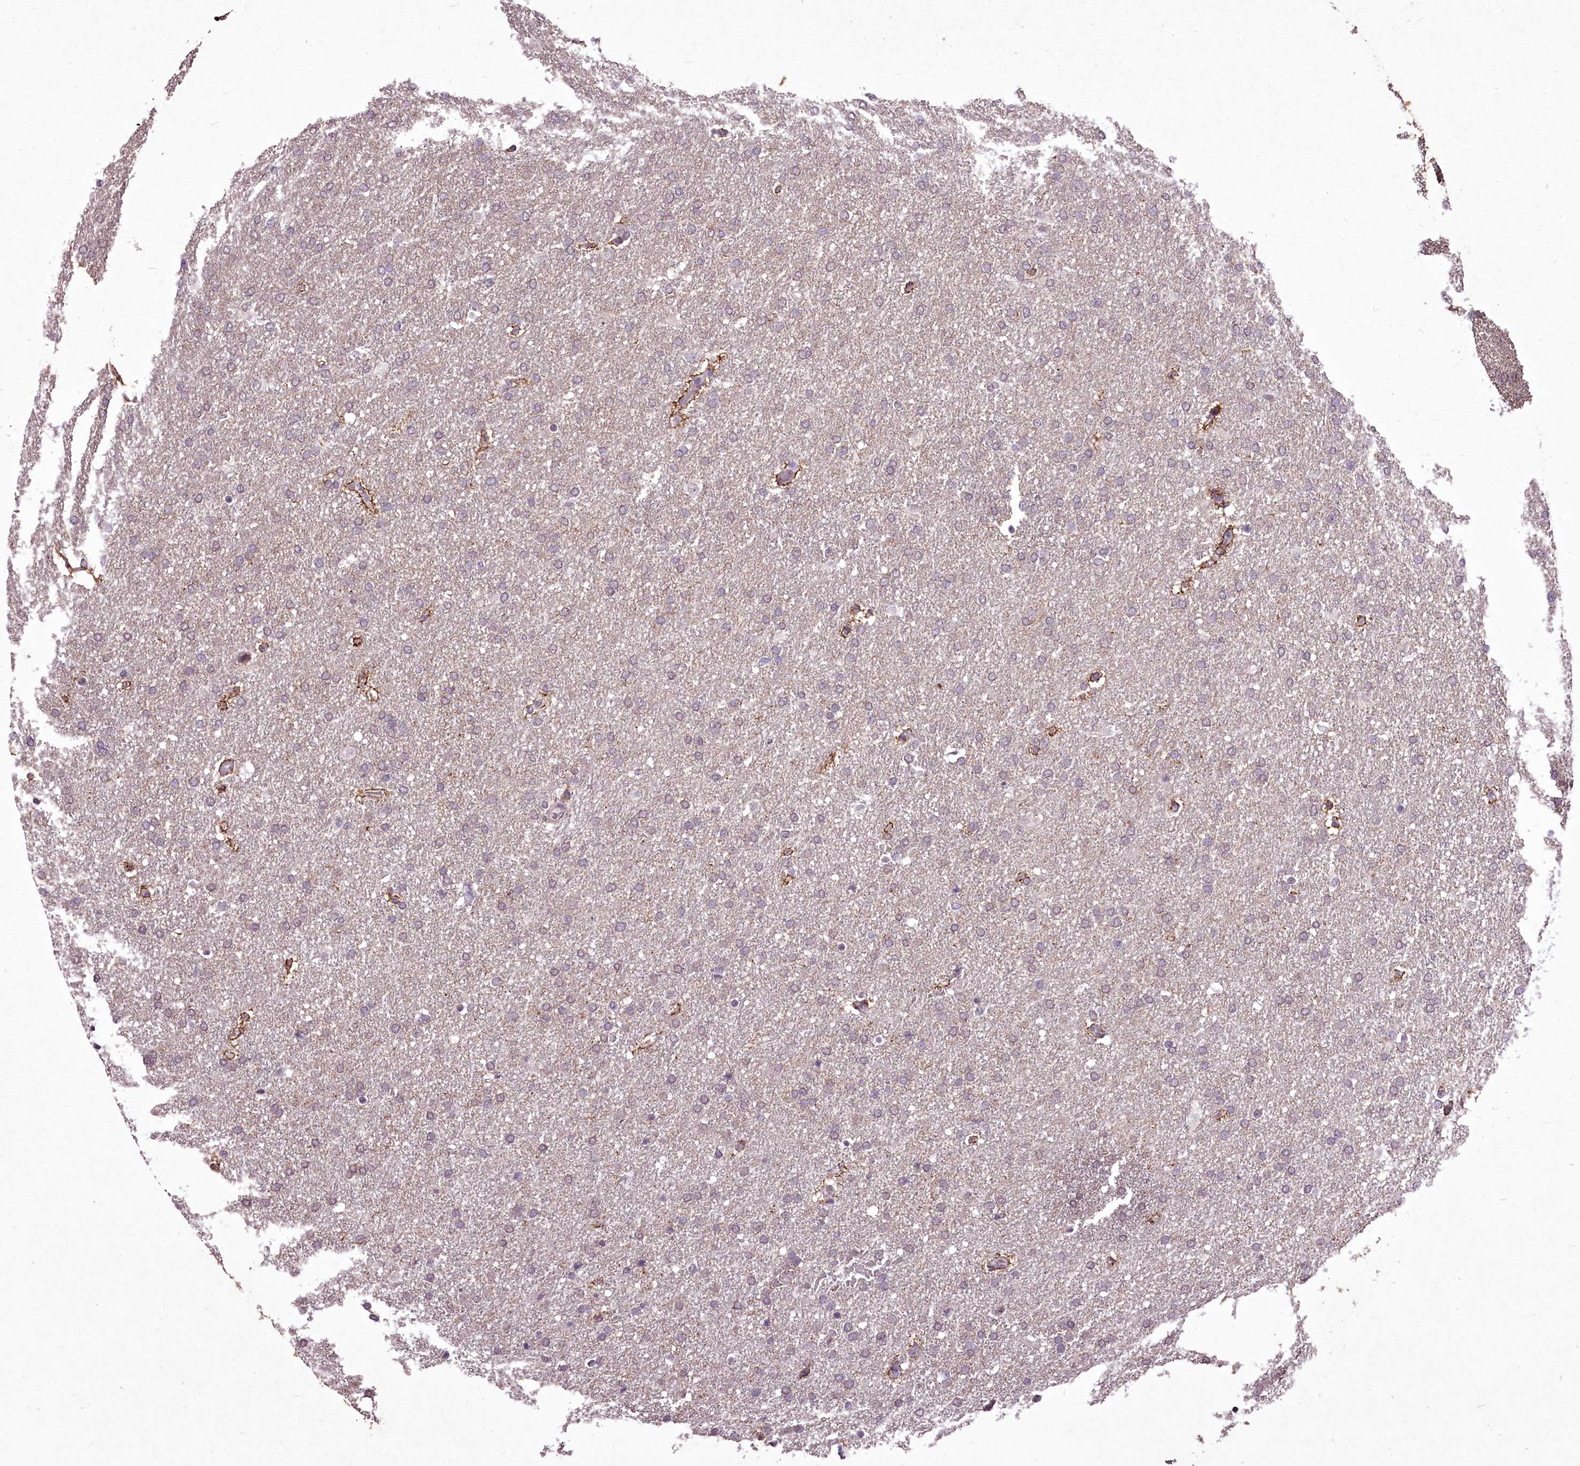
{"staining": {"intensity": "negative", "quantity": "none", "location": "none"}, "tissue": "glioma", "cell_type": "Tumor cells", "image_type": "cancer", "snomed": [{"axis": "morphology", "description": "Glioma, malignant, High grade"}, {"axis": "topography", "description": "Brain"}], "caption": "The histopathology image demonstrates no staining of tumor cells in malignant high-grade glioma.", "gene": "C1orf56", "patient": {"sex": "male", "age": 72}}